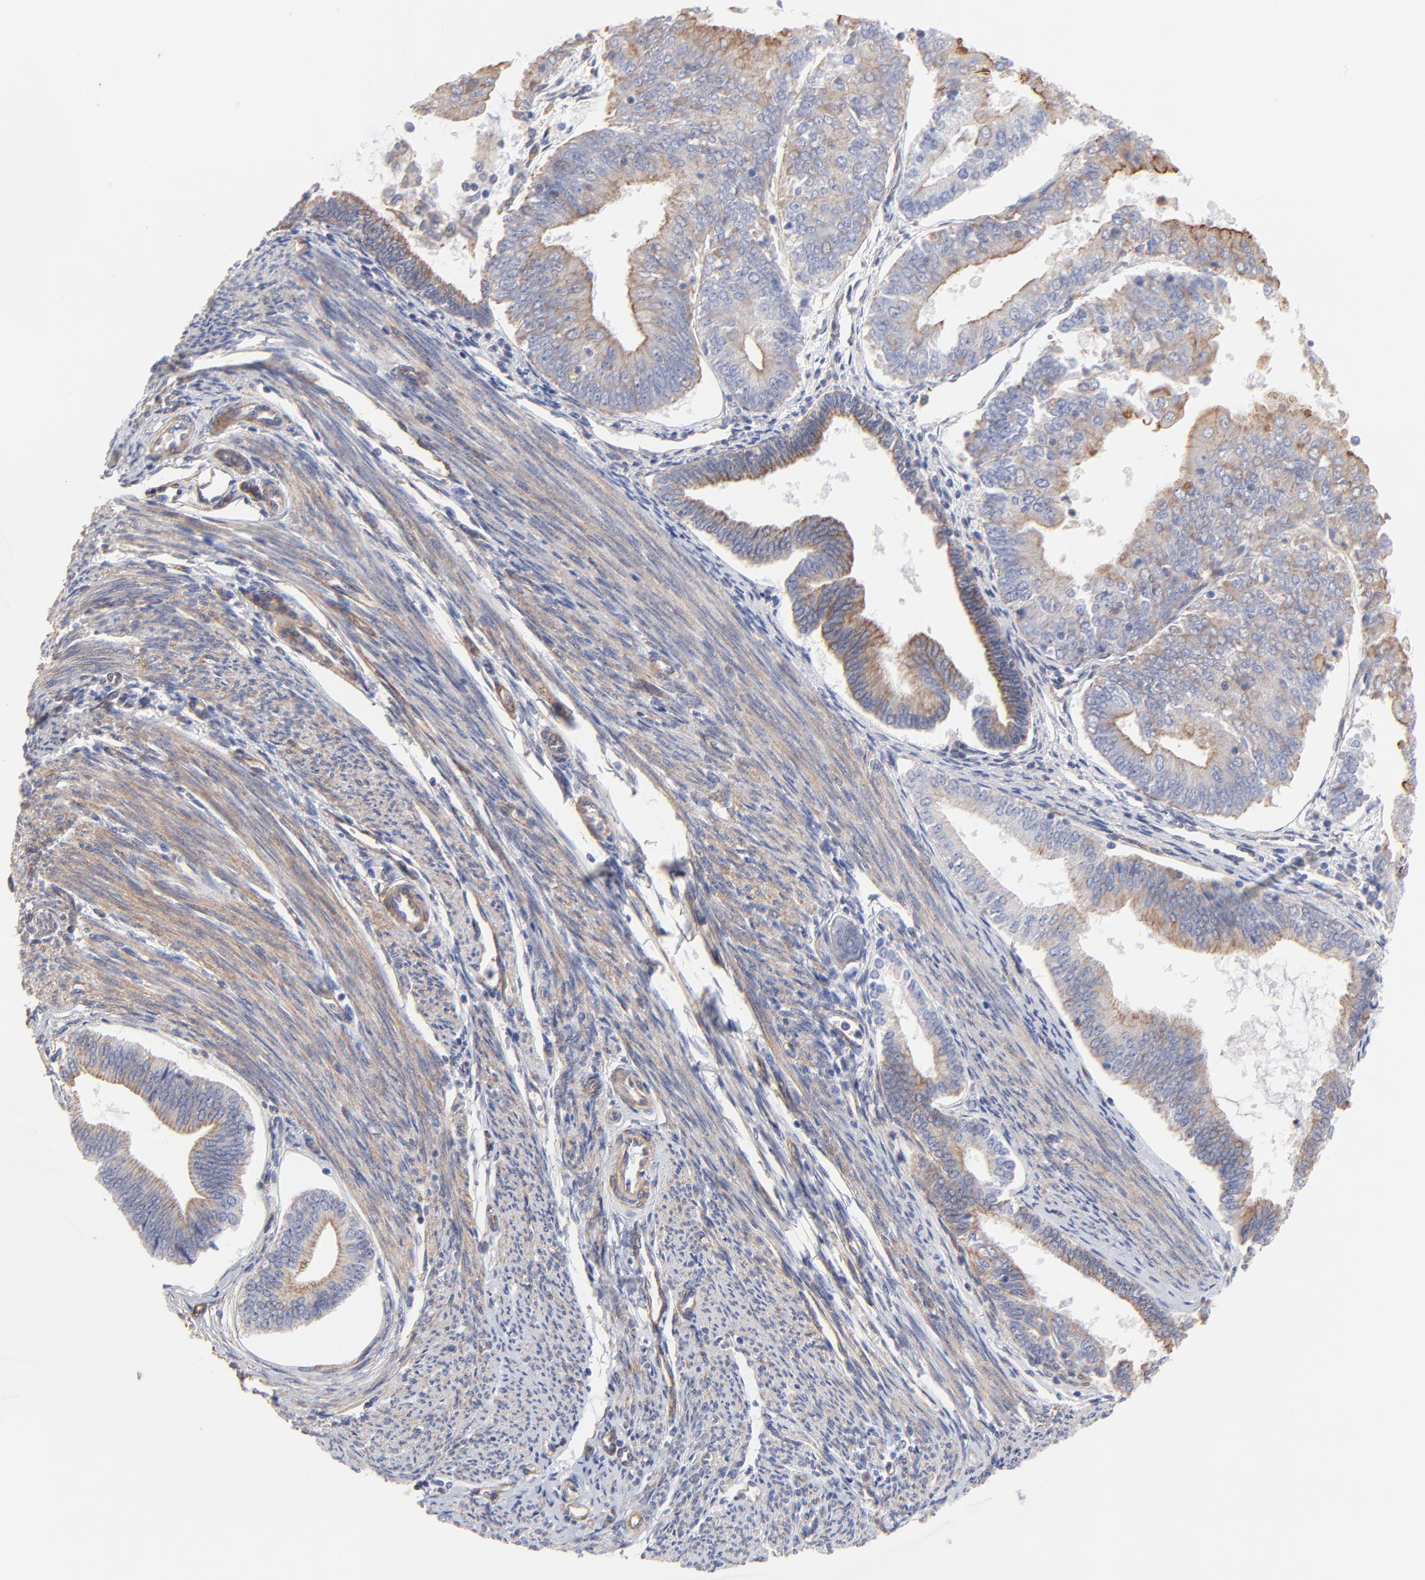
{"staining": {"intensity": "moderate", "quantity": "25%-75%", "location": "cytoplasmic/membranous"}, "tissue": "endometrial cancer", "cell_type": "Tumor cells", "image_type": "cancer", "snomed": [{"axis": "morphology", "description": "Adenocarcinoma, NOS"}, {"axis": "topography", "description": "Endometrium"}], "caption": "Endometrial cancer was stained to show a protein in brown. There is medium levels of moderate cytoplasmic/membranous staining in approximately 25%-75% of tumor cells. (Brightfield microscopy of DAB IHC at high magnification).", "gene": "LRCH2", "patient": {"sex": "female", "age": 79}}